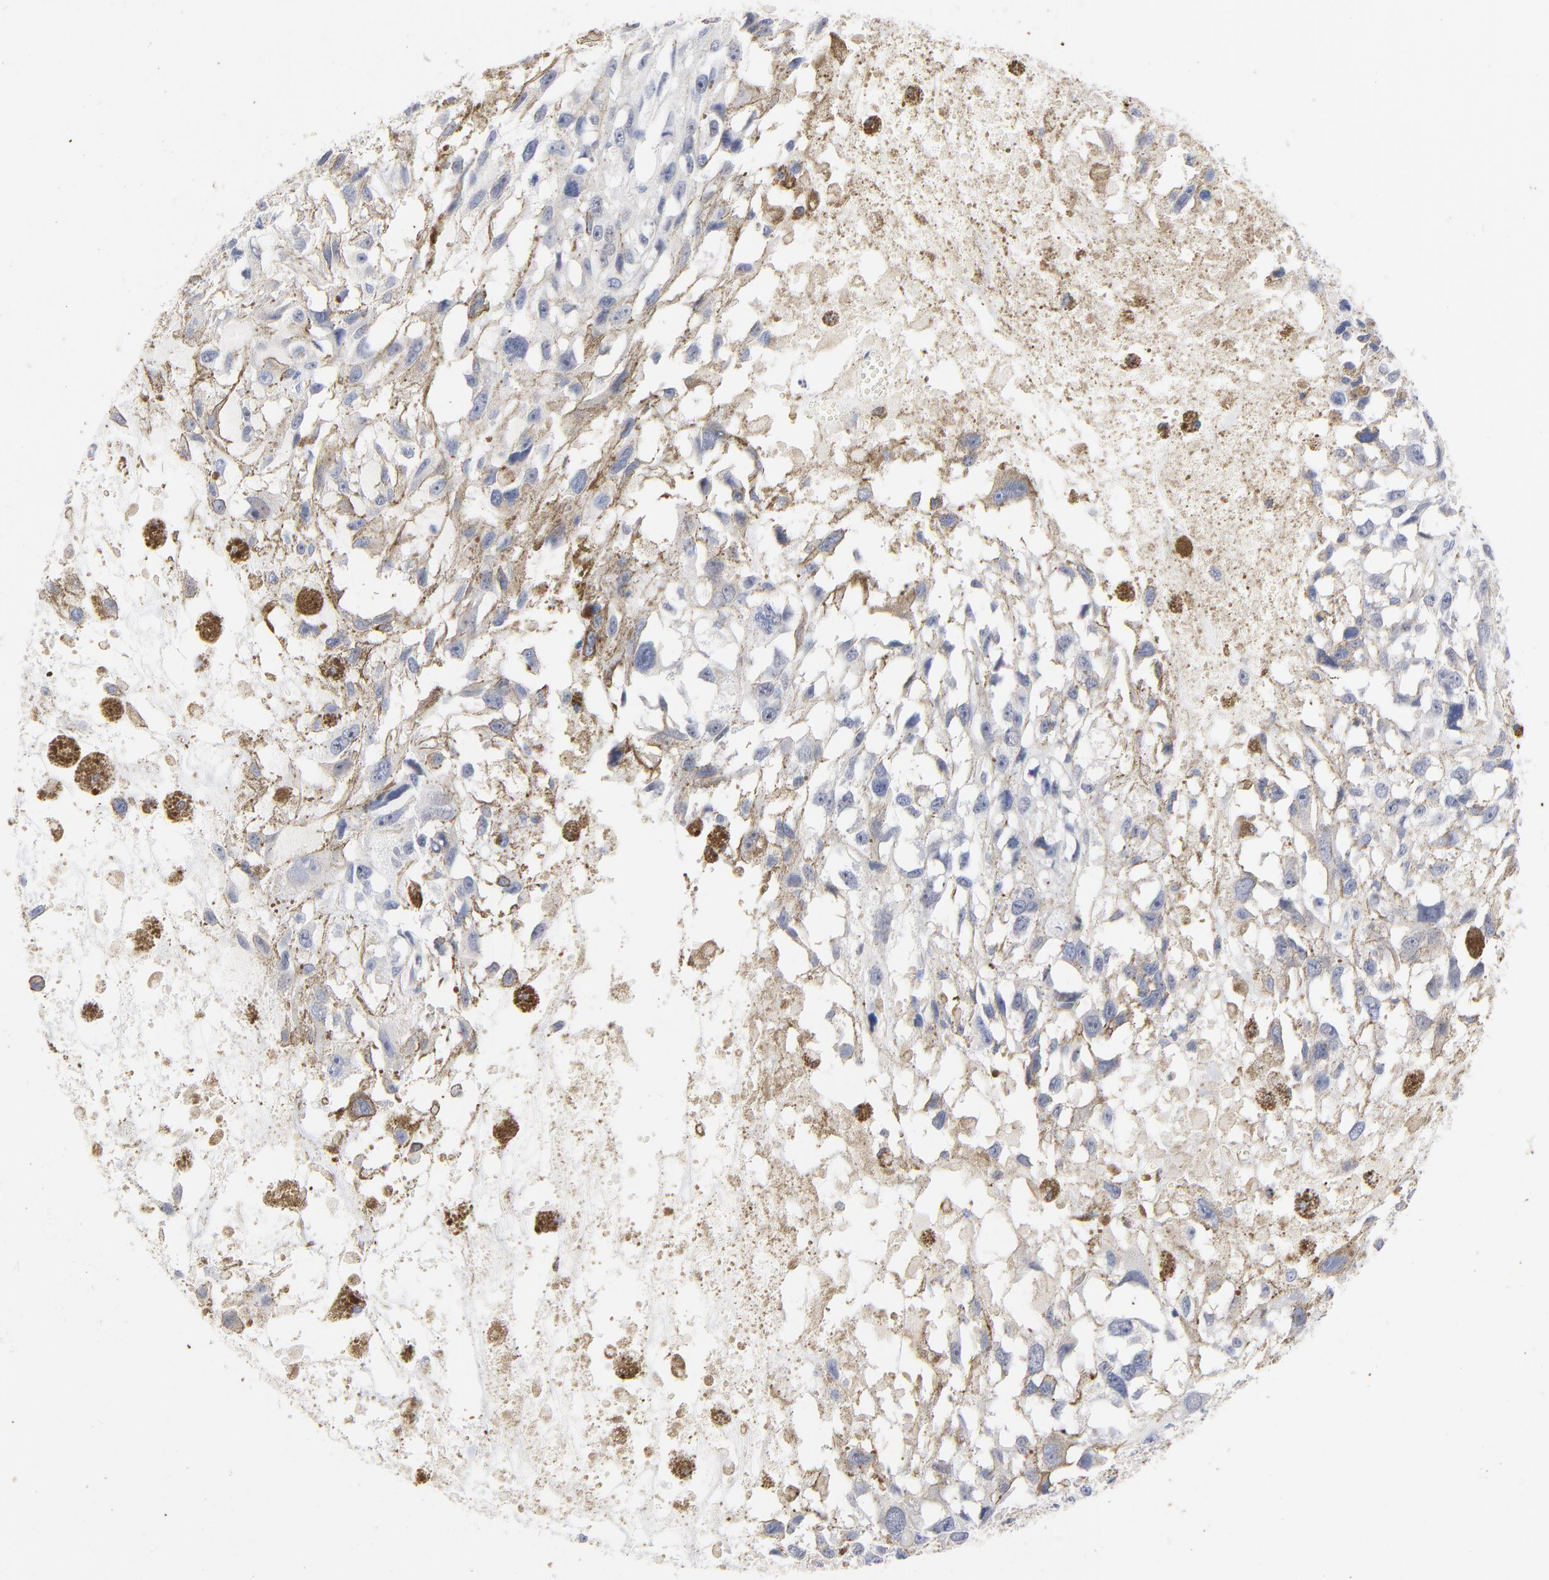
{"staining": {"intensity": "negative", "quantity": "none", "location": "none"}, "tissue": "melanoma", "cell_type": "Tumor cells", "image_type": "cancer", "snomed": [{"axis": "morphology", "description": "Malignant melanoma, Metastatic site"}, {"axis": "topography", "description": "Lymph node"}], "caption": "This is an immunohistochemistry photomicrograph of melanoma. There is no expression in tumor cells.", "gene": "AADAC", "patient": {"sex": "male", "age": 59}}